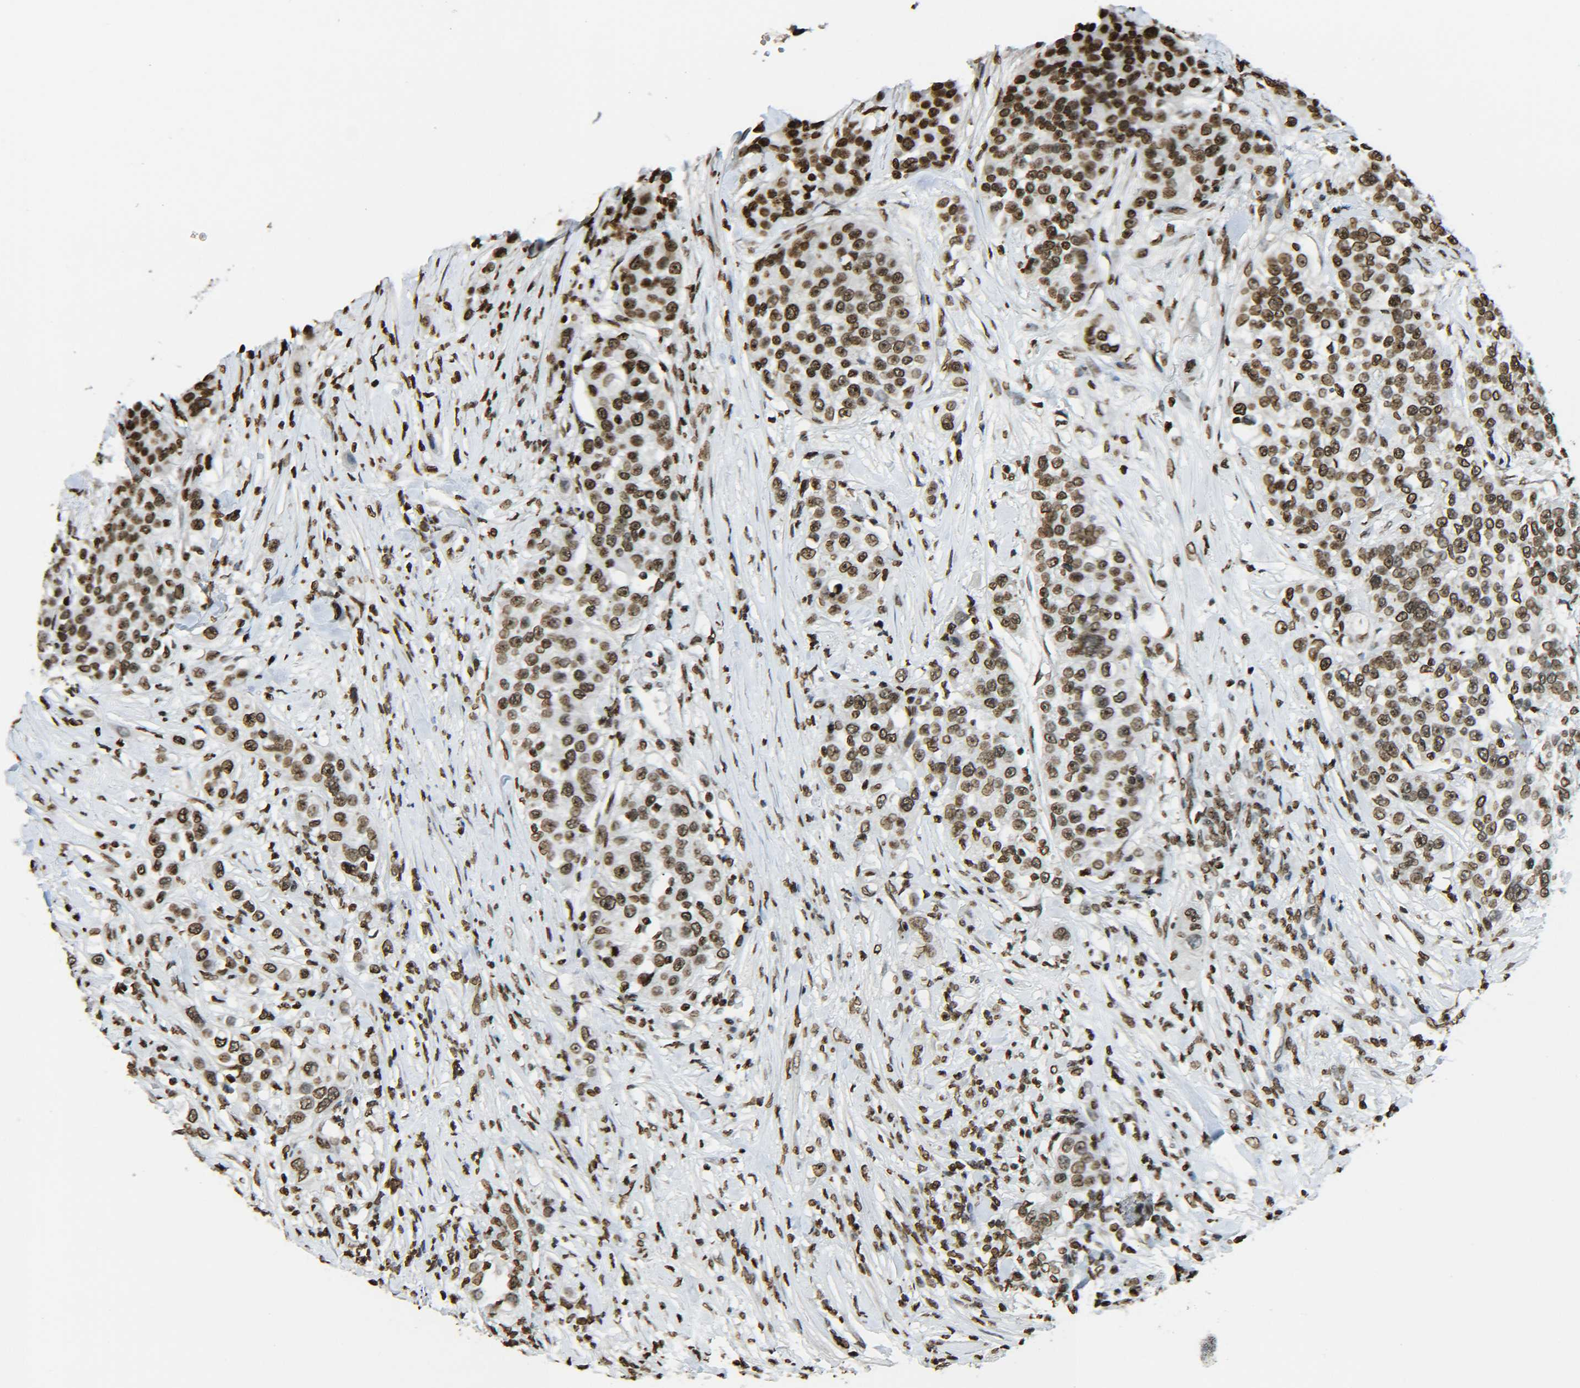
{"staining": {"intensity": "moderate", "quantity": ">75%", "location": "nuclear"}, "tissue": "urothelial cancer", "cell_type": "Tumor cells", "image_type": "cancer", "snomed": [{"axis": "morphology", "description": "Urothelial carcinoma, High grade"}, {"axis": "topography", "description": "Urinary bladder"}], "caption": "Moderate nuclear protein expression is appreciated in approximately >75% of tumor cells in high-grade urothelial carcinoma.", "gene": "H4C16", "patient": {"sex": "female", "age": 80}}